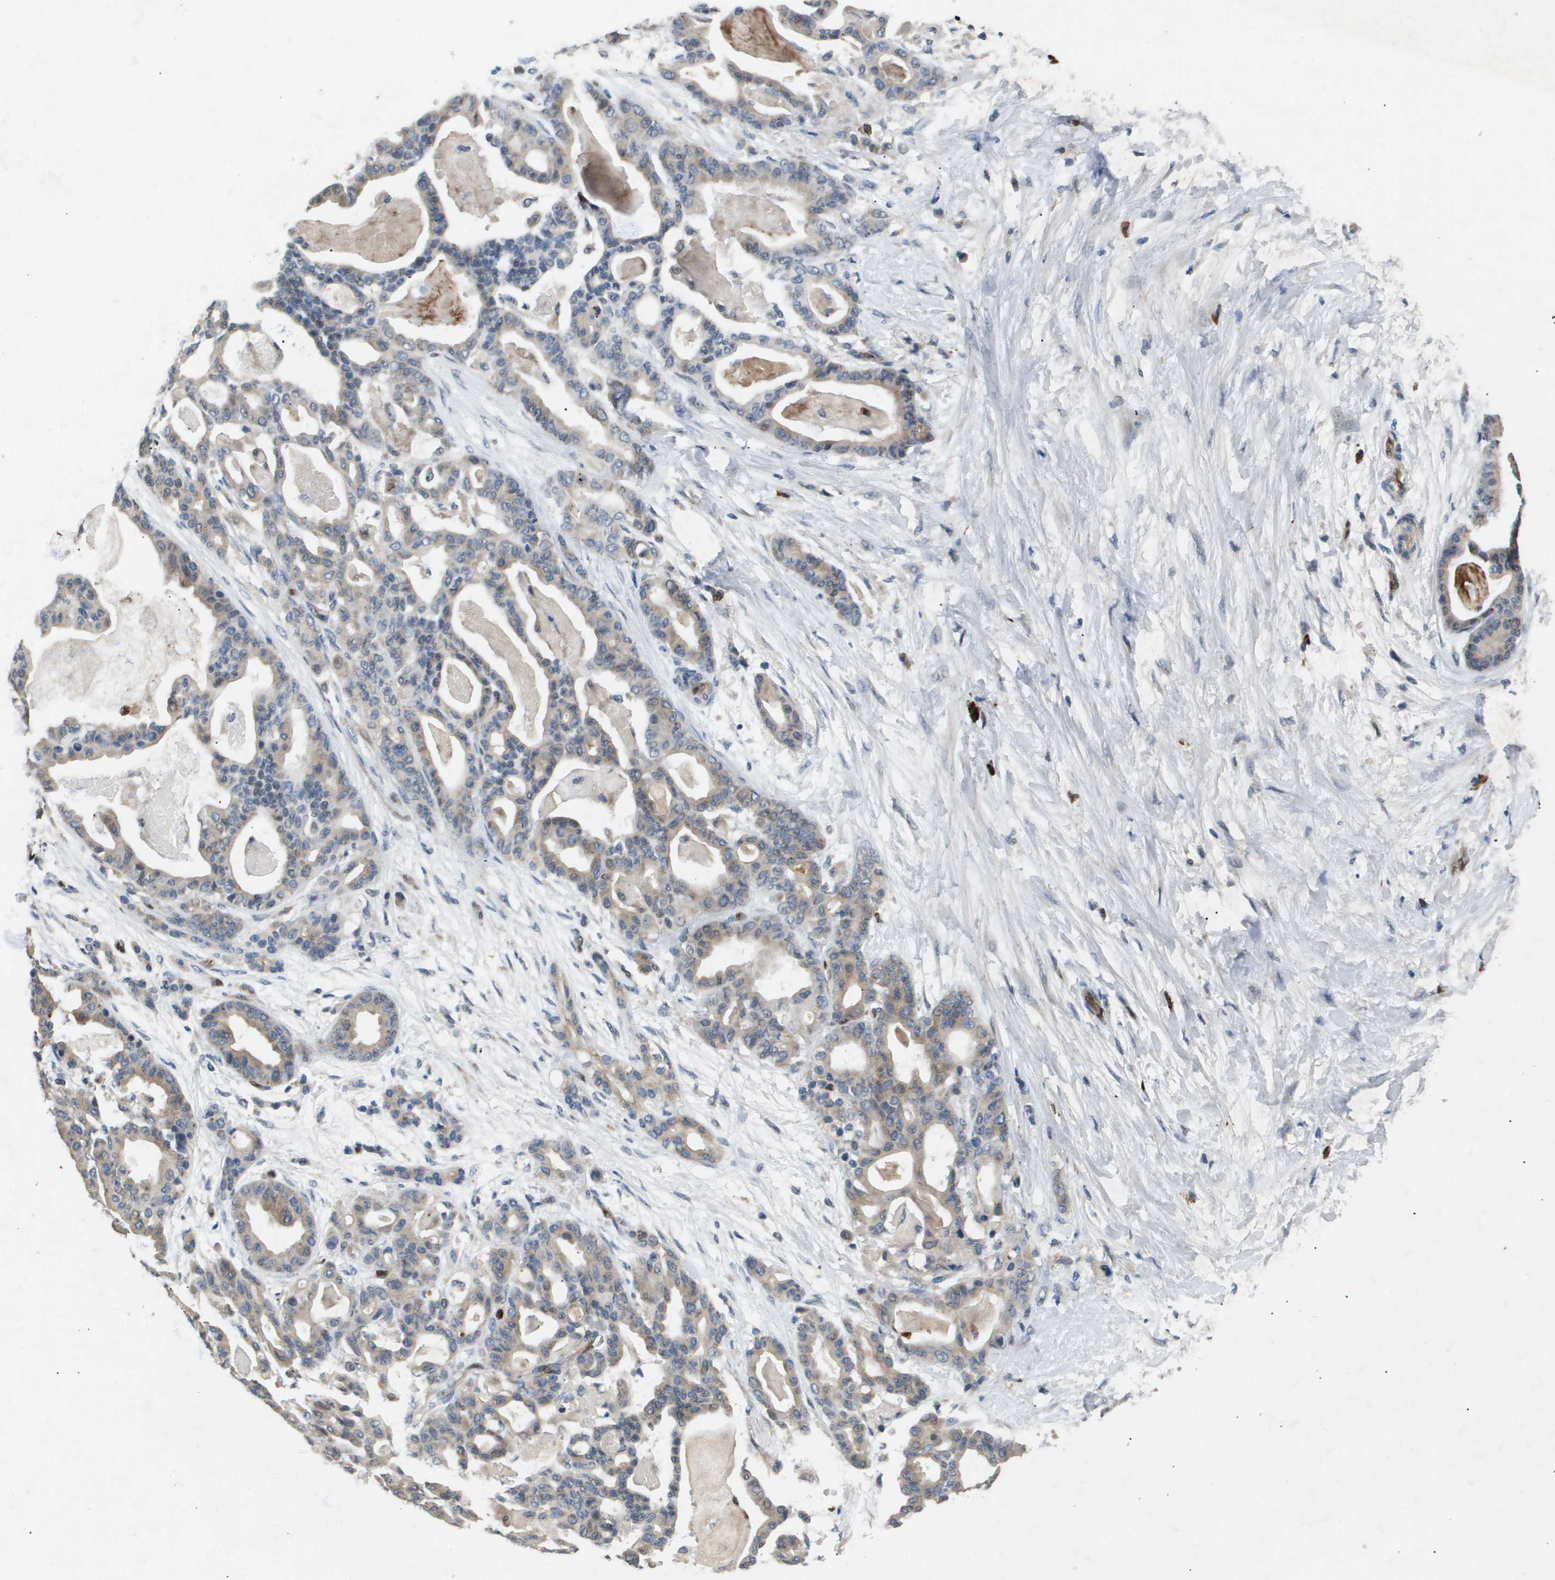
{"staining": {"intensity": "weak", "quantity": "25%-75%", "location": "cytoplasmic/membranous"}, "tissue": "pancreatic cancer", "cell_type": "Tumor cells", "image_type": "cancer", "snomed": [{"axis": "morphology", "description": "Adenocarcinoma, NOS"}, {"axis": "topography", "description": "Pancreas"}], "caption": "Tumor cells display weak cytoplasmic/membranous positivity in approximately 25%-75% of cells in adenocarcinoma (pancreatic). (Stains: DAB in brown, nuclei in blue, Microscopy: brightfield microscopy at high magnification).", "gene": "ERG", "patient": {"sex": "male", "age": 63}}